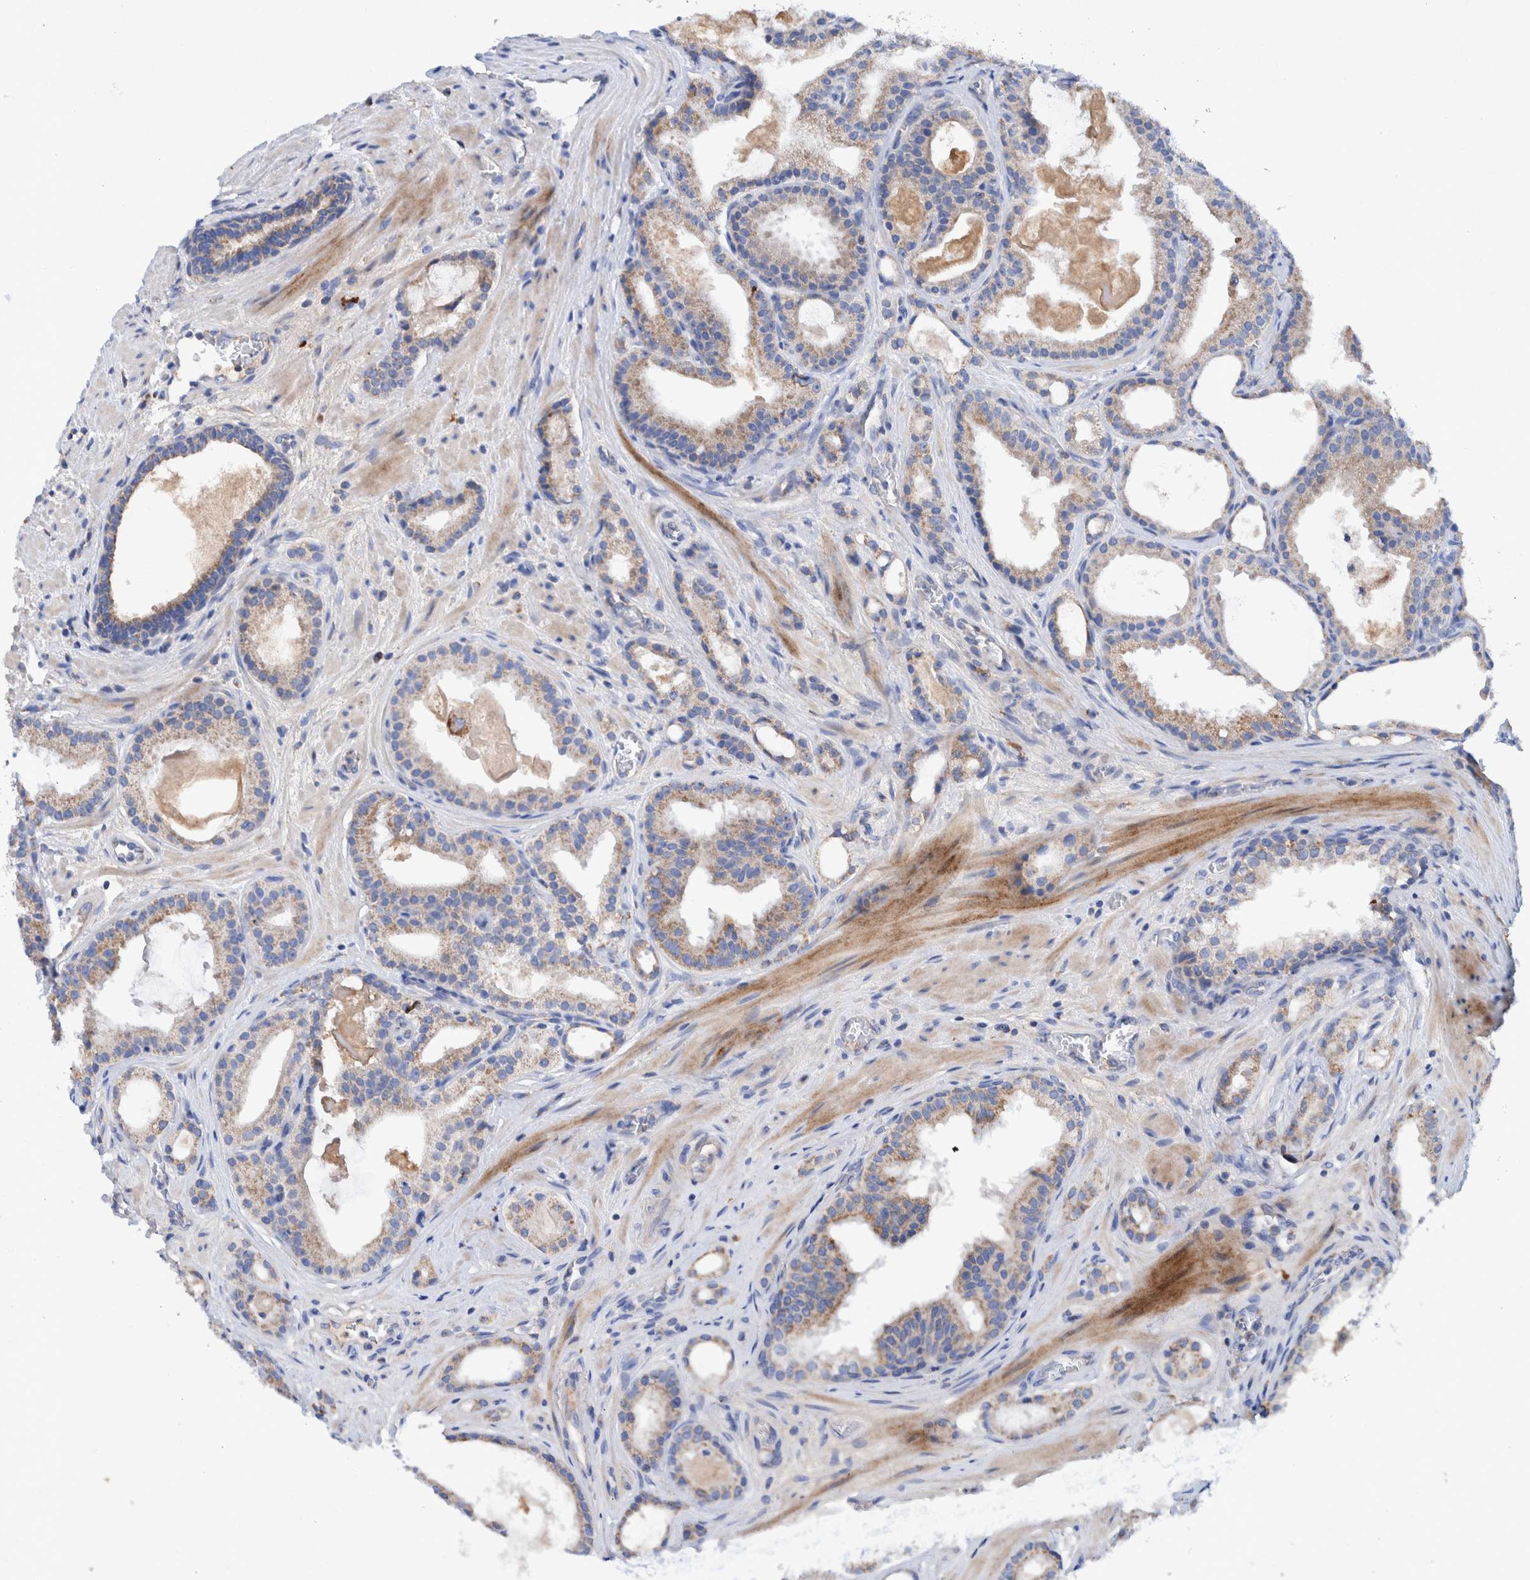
{"staining": {"intensity": "moderate", "quantity": ">75%", "location": "cytoplasmic/membranous"}, "tissue": "prostate cancer", "cell_type": "Tumor cells", "image_type": "cancer", "snomed": [{"axis": "morphology", "description": "Adenocarcinoma, High grade"}, {"axis": "topography", "description": "Prostate"}], "caption": "Protein staining reveals moderate cytoplasmic/membranous expression in about >75% of tumor cells in prostate cancer (high-grade adenocarcinoma).", "gene": "DECR1", "patient": {"sex": "male", "age": 60}}